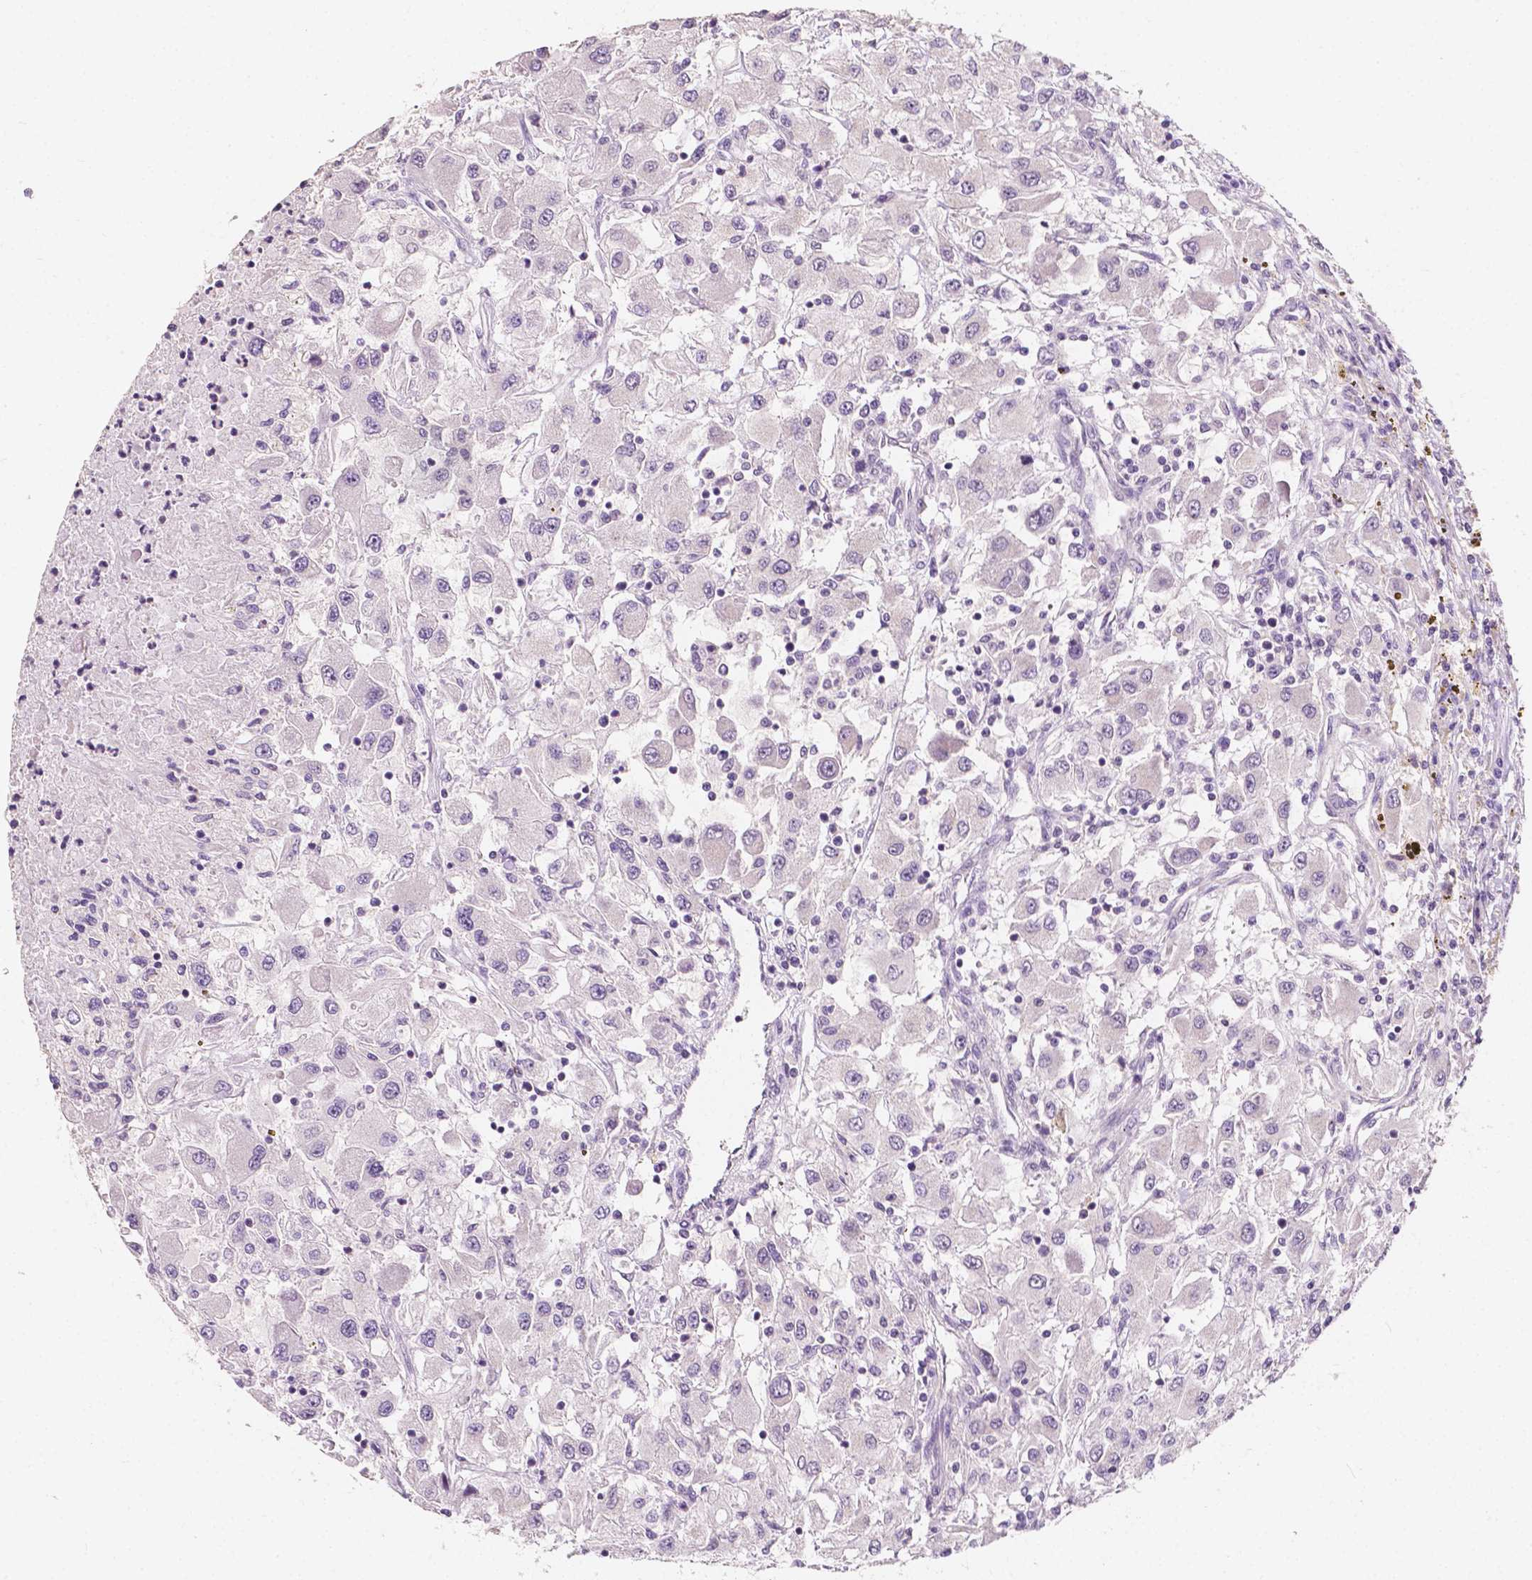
{"staining": {"intensity": "negative", "quantity": "none", "location": "none"}, "tissue": "renal cancer", "cell_type": "Tumor cells", "image_type": "cancer", "snomed": [{"axis": "morphology", "description": "Adenocarcinoma, NOS"}, {"axis": "topography", "description": "Kidney"}], "caption": "Protein analysis of renal cancer exhibits no significant expression in tumor cells.", "gene": "SIRT2", "patient": {"sex": "female", "age": 67}}